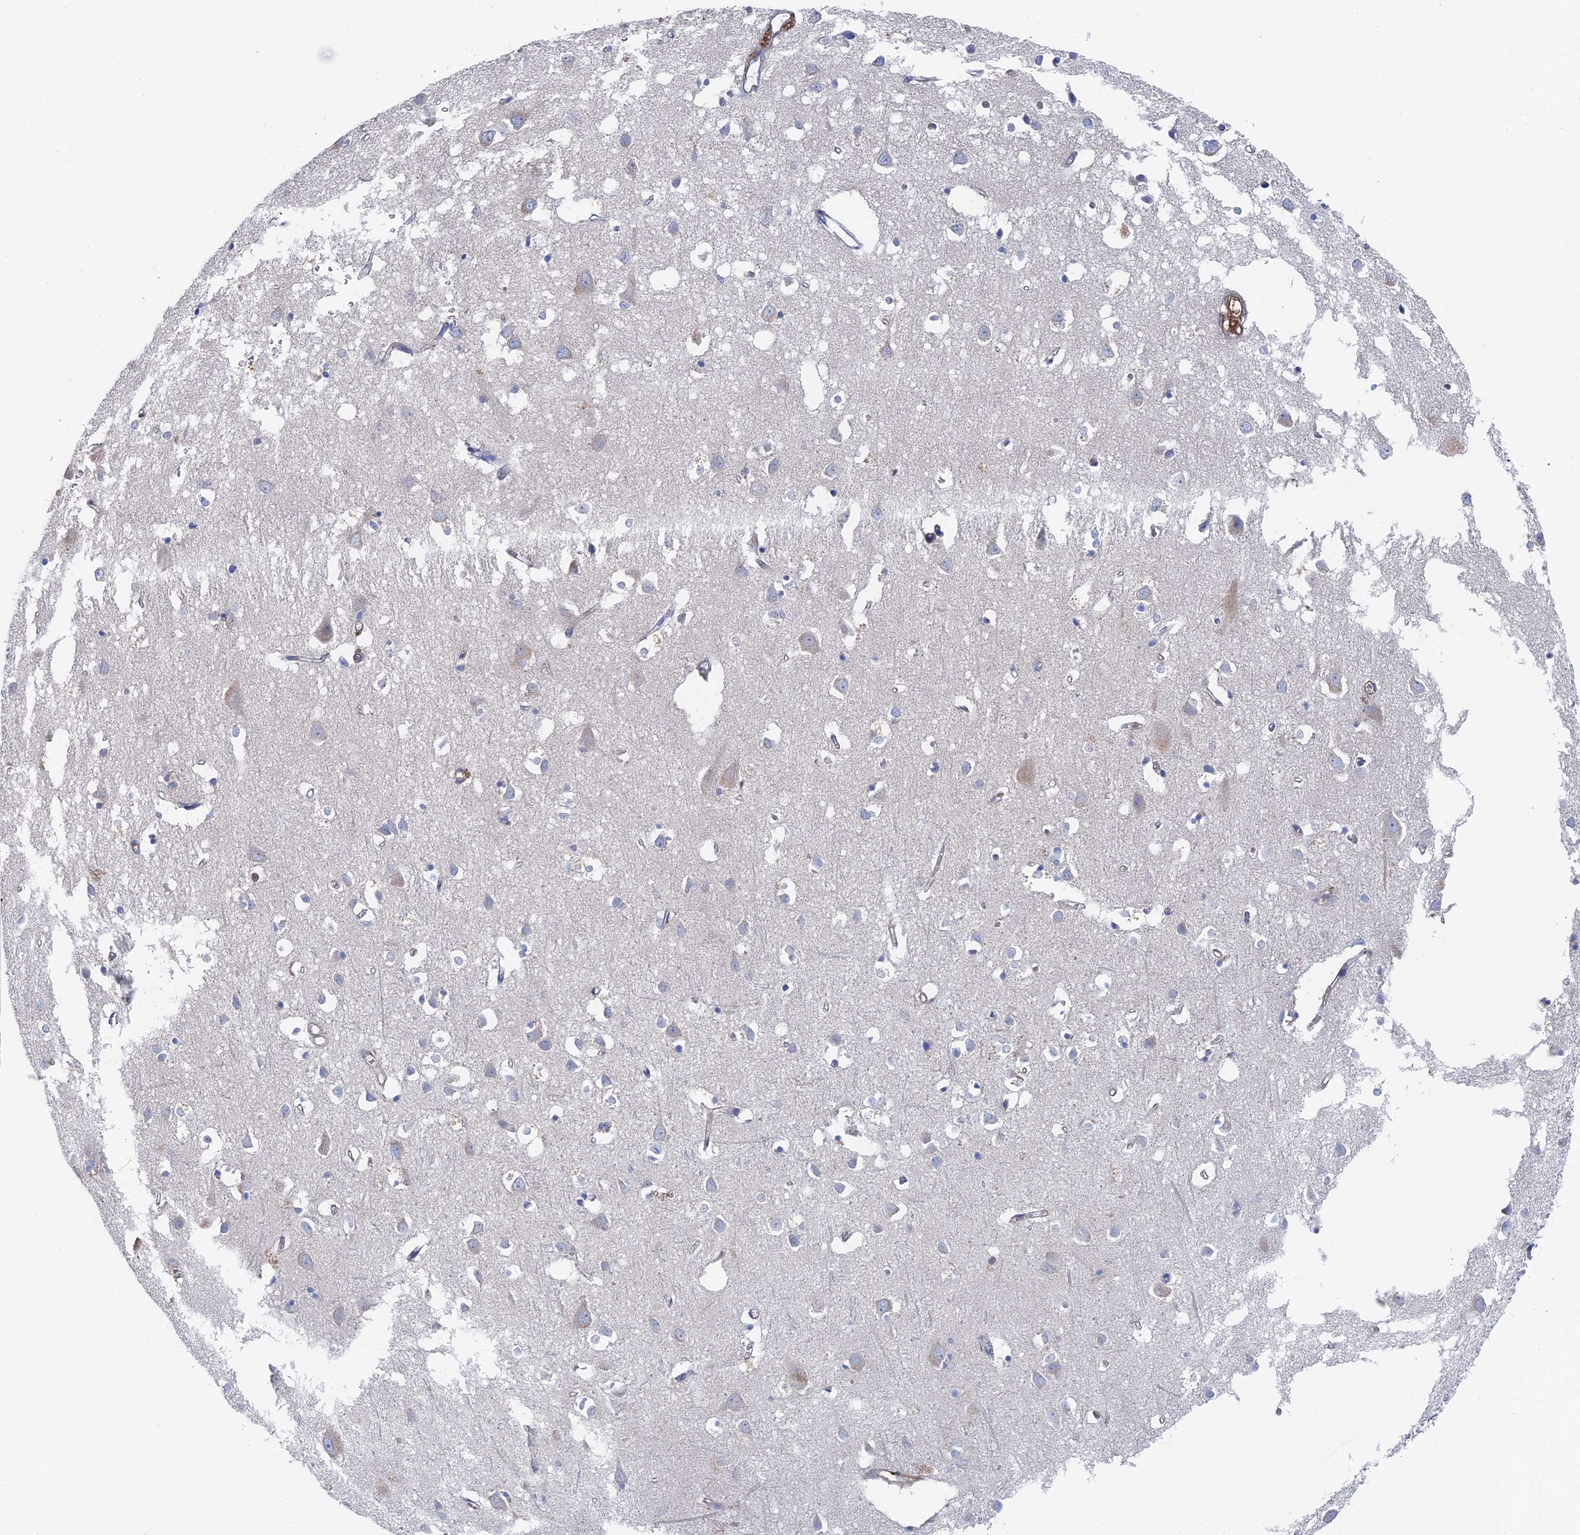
{"staining": {"intensity": "moderate", "quantity": "25%-75%", "location": "cytoplasmic/membranous"}, "tissue": "cerebral cortex", "cell_type": "Endothelial cells", "image_type": "normal", "snomed": [{"axis": "morphology", "description": "Normal tissue, NOS"}, {"axis": "topography", "description": "Cerebral cortex"}], "caption": "IHC photomicrograph of normal cerebral cortex: cerebral cortex stained using IHC shows medium levels of moderate protein expression localized specifically in the cytoplasmic/membranous of endothelial cells, appearing as a cytoplasmic/membranous brown color.", "gene": "MTHFSD", "patient": {"sex": "female", "age": 64}}